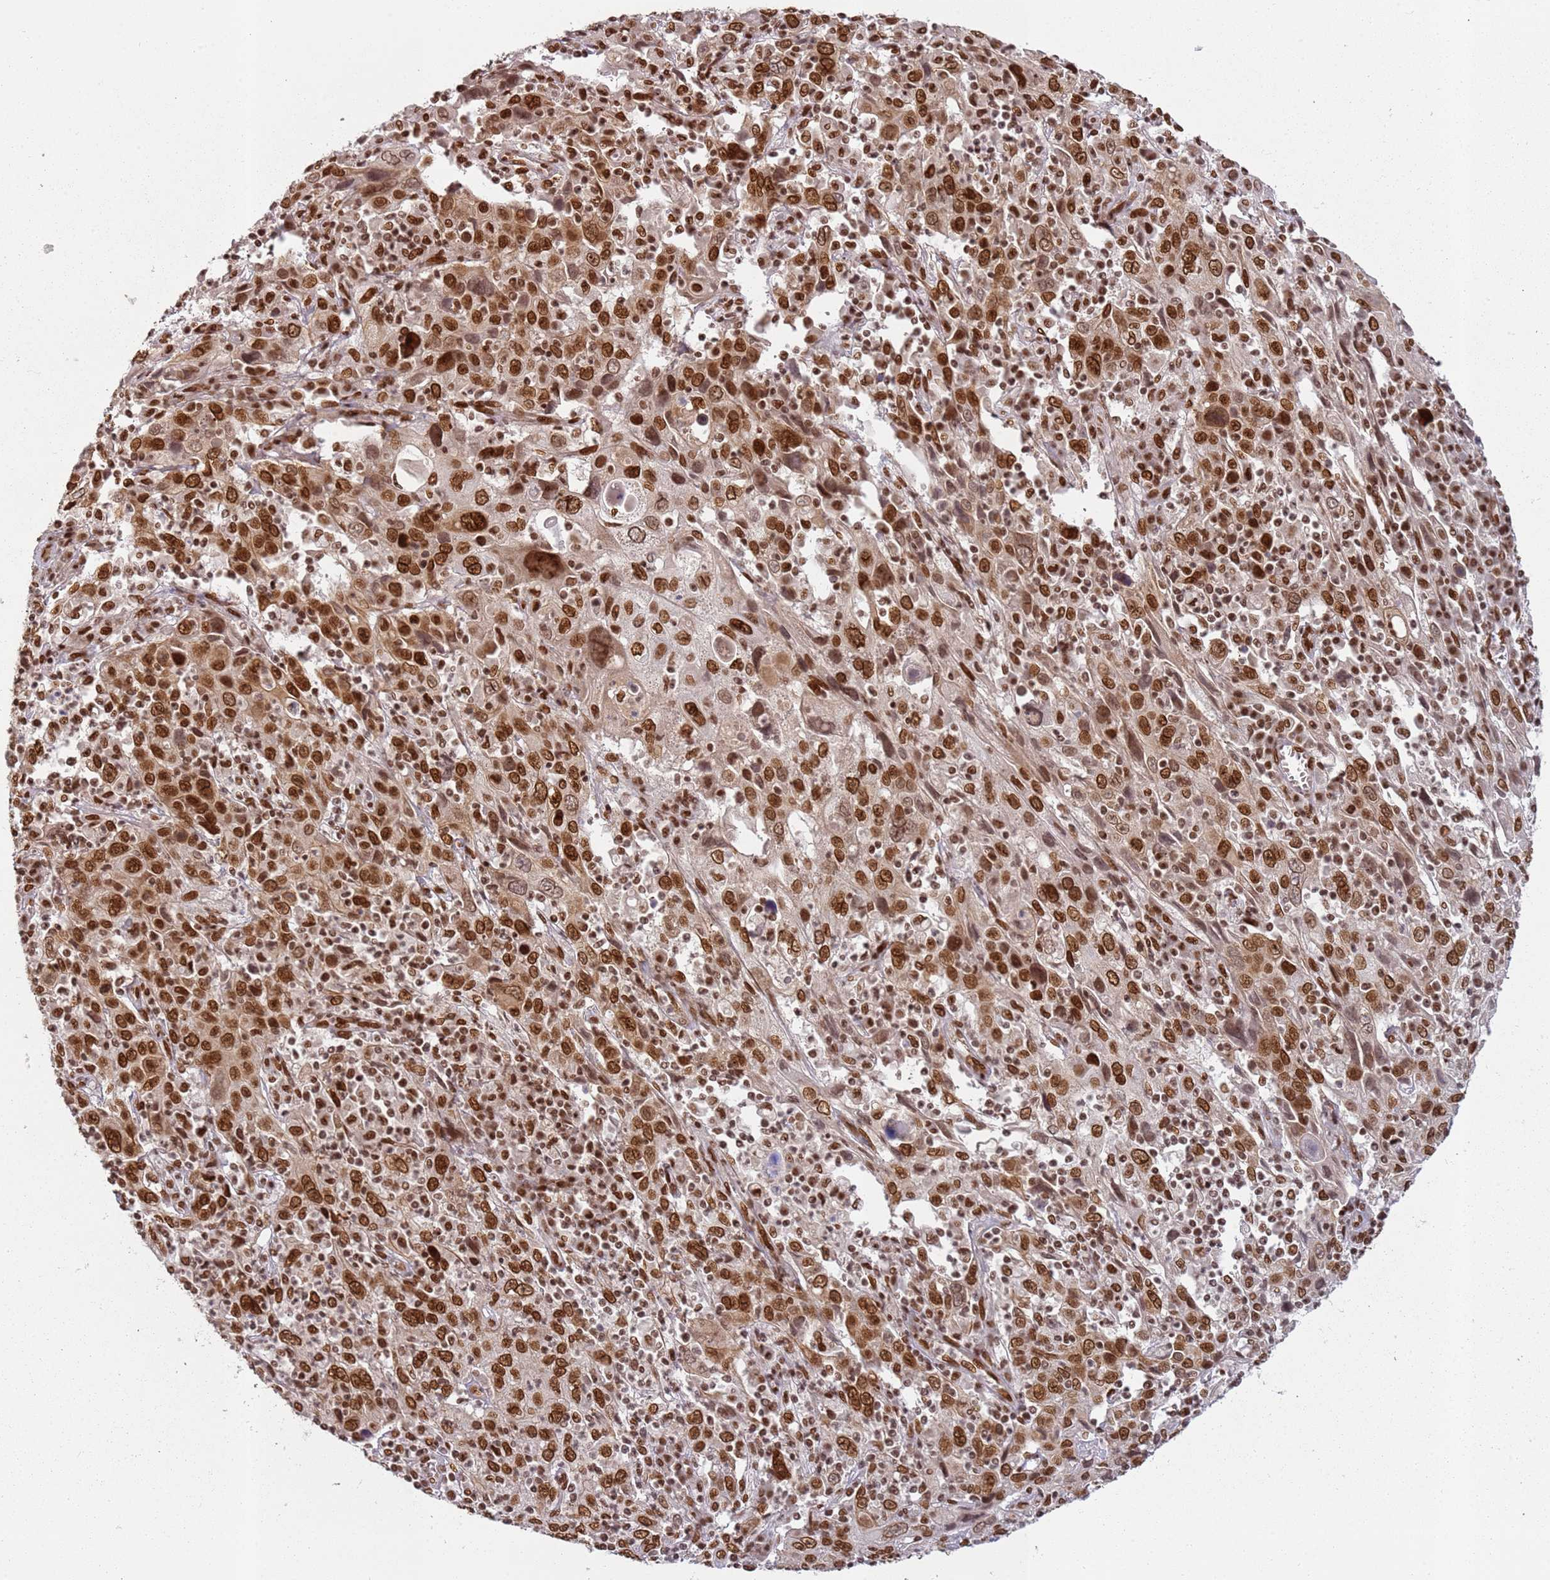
{"staining": {"intensity": "strong", "quantity": ">75%", "location": "nuclear"}, "tissue": "cervical cancer", "cell_type": "Tumor cells", "image_type": "cancer", "snomed": [{"axis": "morphology", "description": "Squamous cell carcinoma, NOS"}, {"axis": "topography", "description": "Cervix"}], "caption": "Squamous cell carcinoma (cervical) stained with a protein marker demonstrates strong staining in tumor cells.", "gene": "TENT4A", "patient": {"sex": "female", "age": 46}}